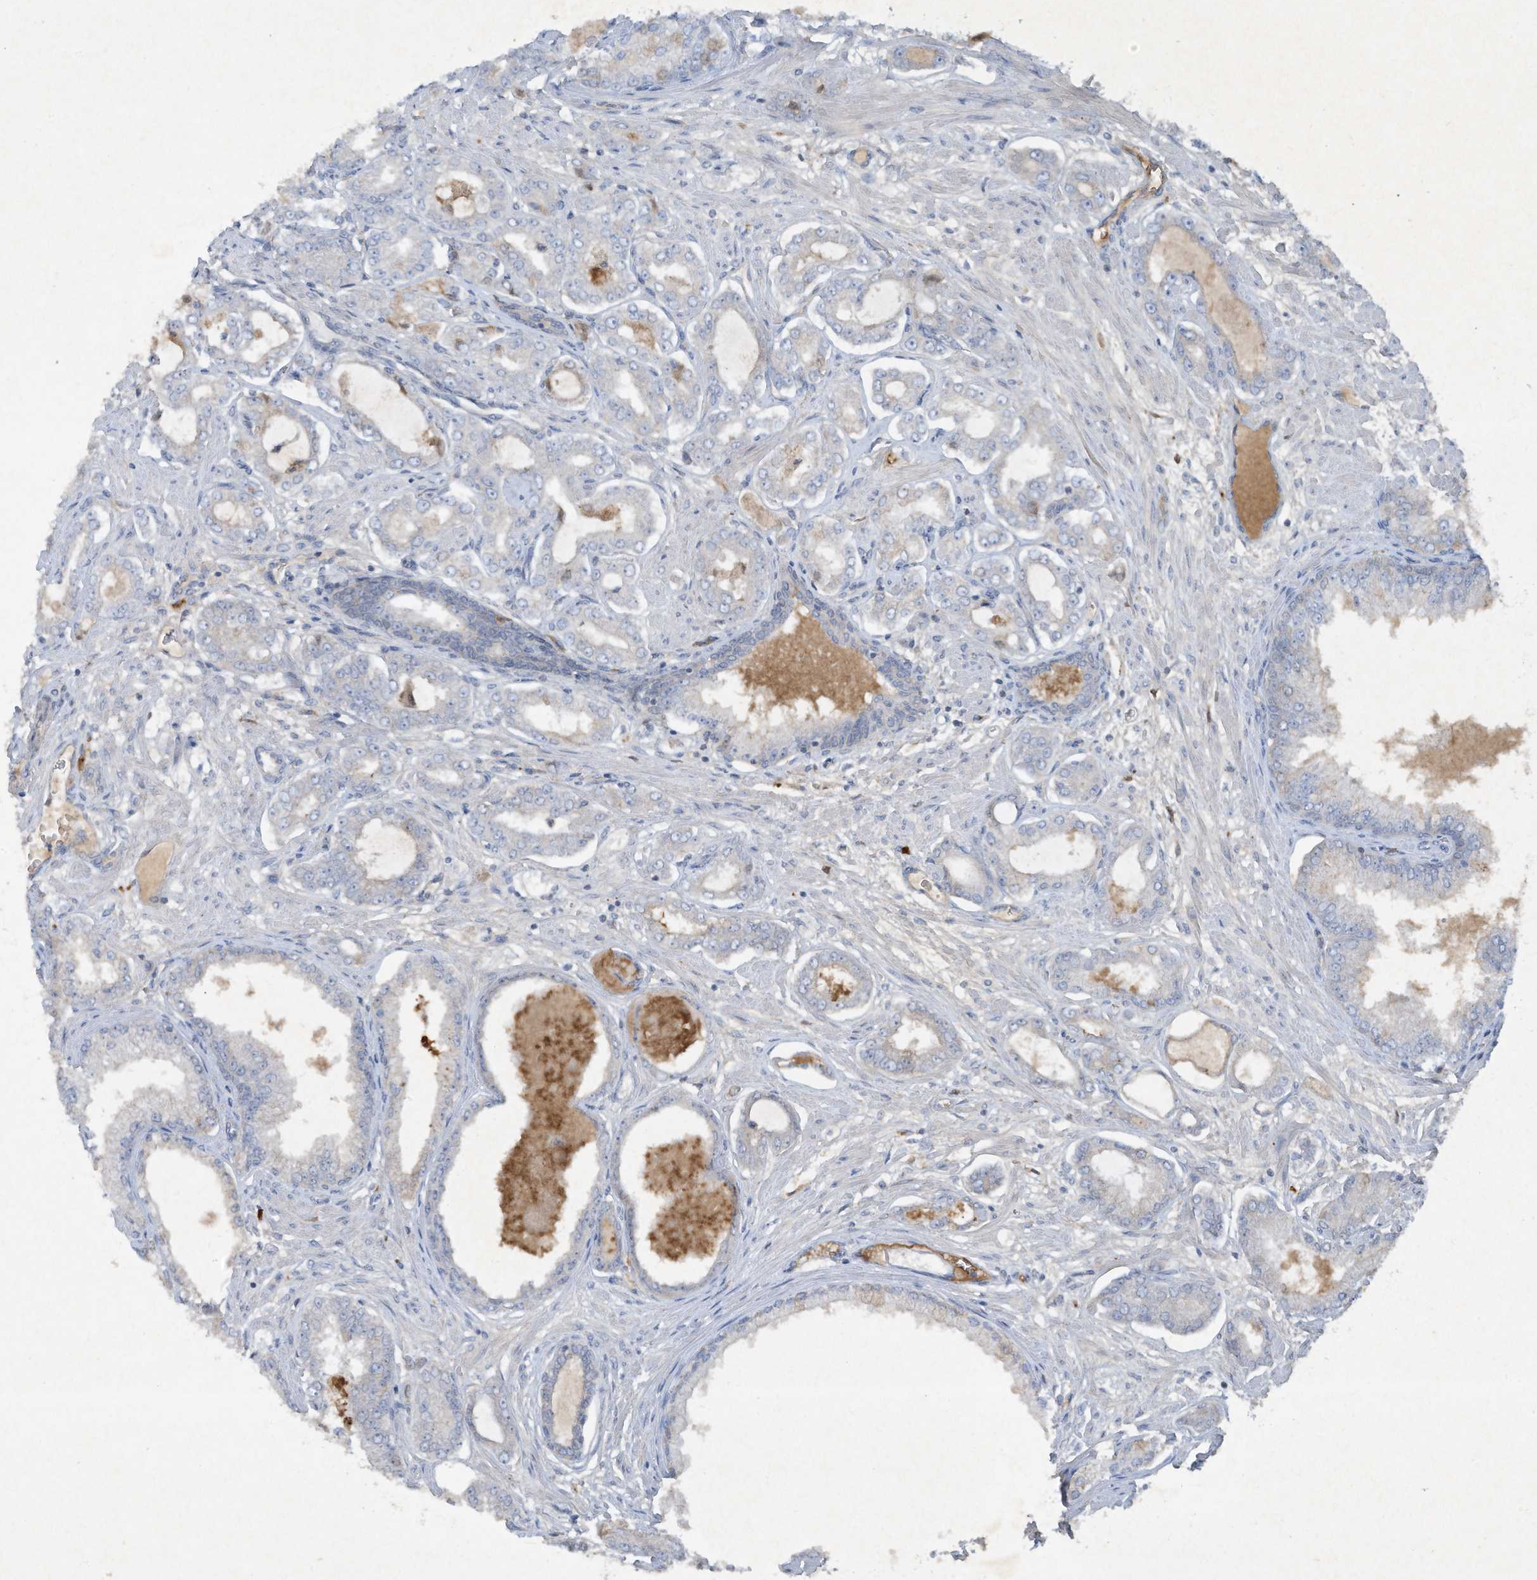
{"staining": {"intensity": "negative", "quantity": "none", "location": "none"}, "tissue": "prostate cancer", "cell_type": "Tumor cells", "image_type": "cancer", "snomed": [{"axis": "morphology", "description": "Adenocarcinoma, Low grade"}, {"axis": "topography", "description": "Prostate"}], "caption": "DAB (3,3'-diaminobenzidine) immunohistochemical staining of human prostate adenocarcinoma (low-grade) reveals no significant staining in tumor cells.", "gene": "FETUB", "patient": {"sex": "male", "age": 63}}